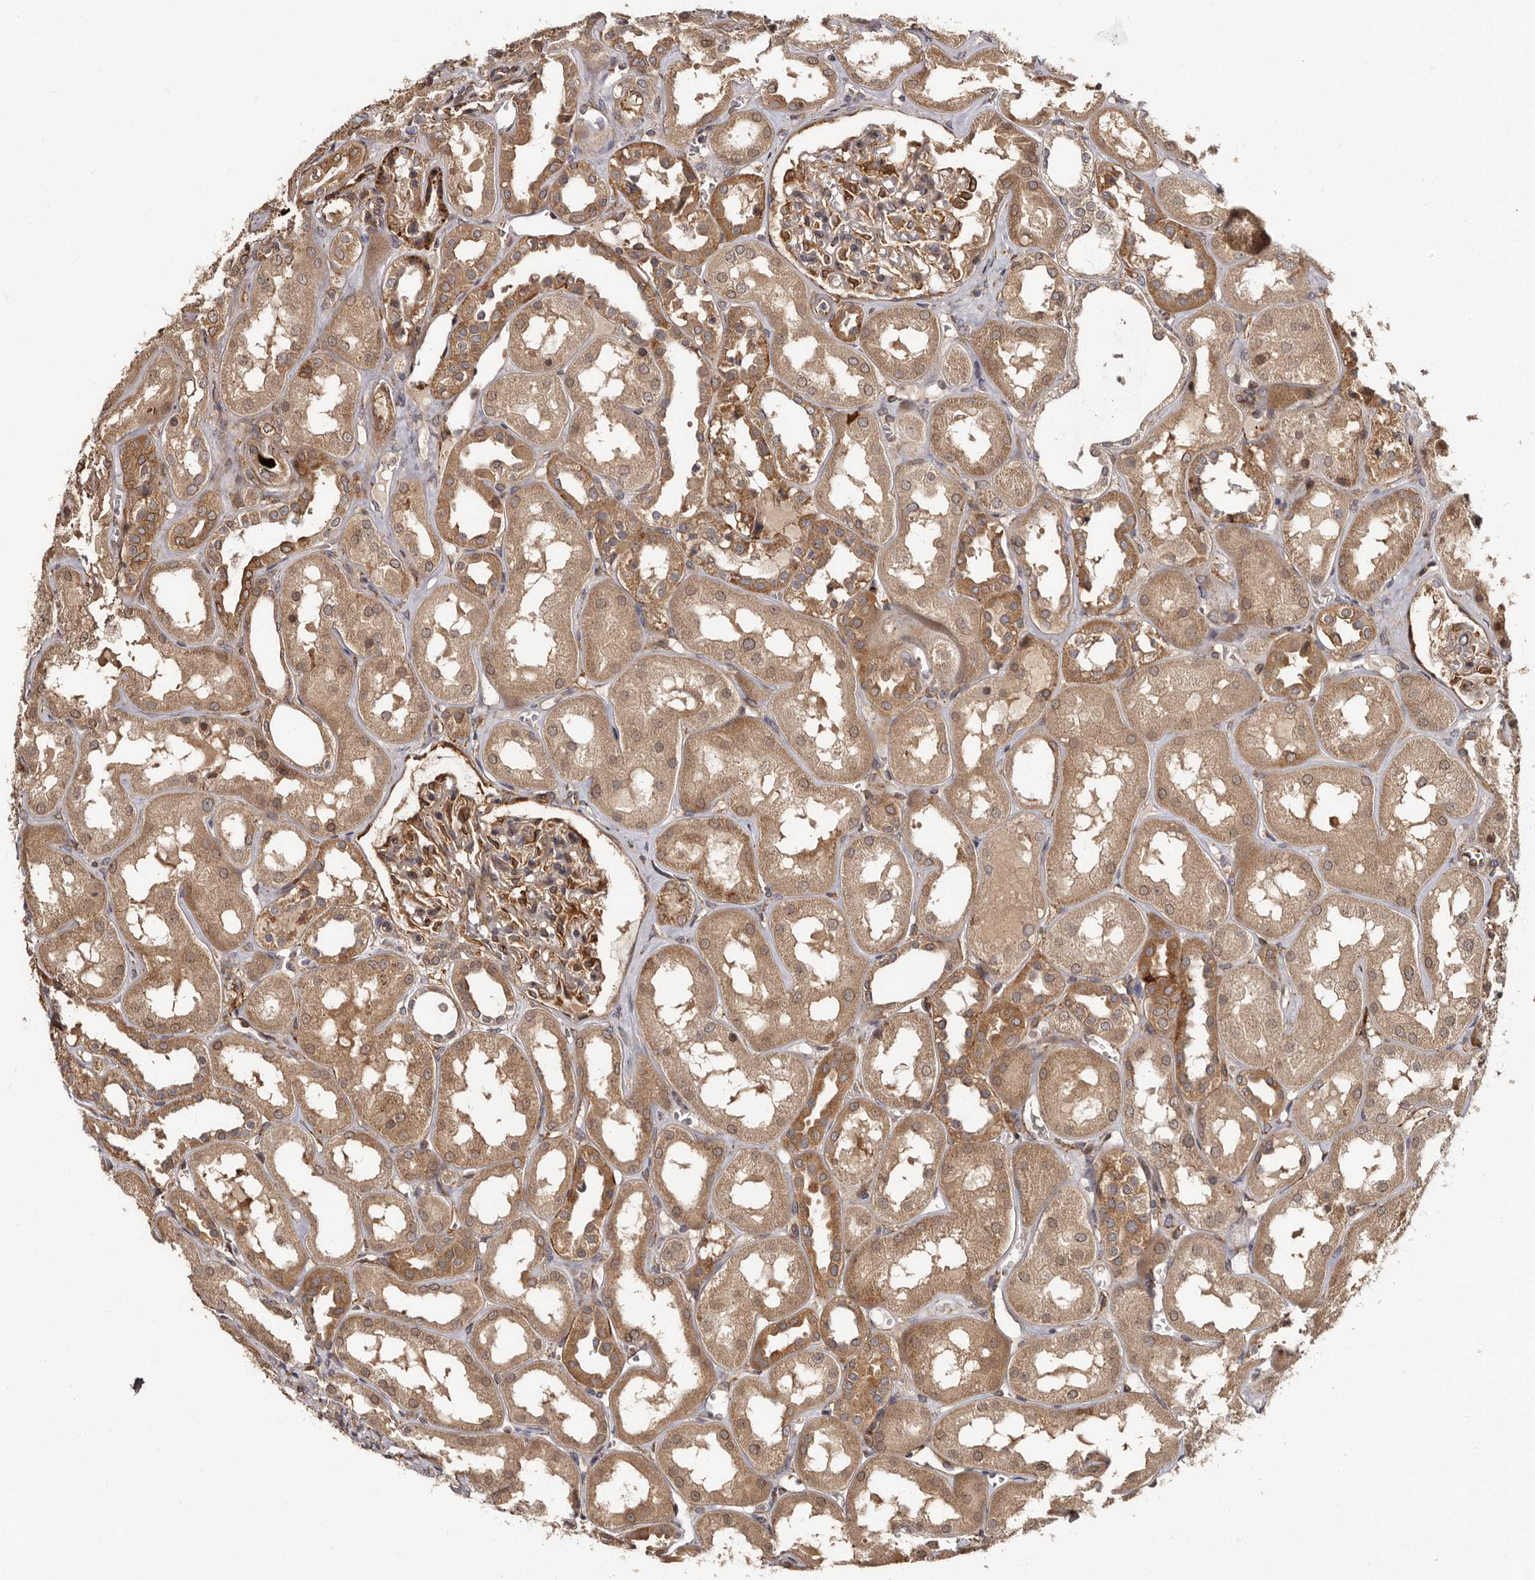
{"staining": {"intensity": "moderate", "quantity": "25%-75%", "location": "cytoplasmic/membranous"}, "tissue": "kidney", "cell_type": "Cells in glomeruli", "image_type": "normal", "snomed": [{"axis": "morphology", "description": "Normal tissue, NOS"}, {"axis": "topography", "description": "Kidney"}], "caption": "The immunohistochemical stain labels moderate cytoplasmic/membranous expression in cells in glomeruli of normal kidney. (Stains: DAB (3,3'-diaminobenzidine) in brown, nuclei in blue, Microscopy: brightfield microscopy at high magnification).", "gene": "TBC1D22B", "patient": {"sex": "male", "age": 70}}